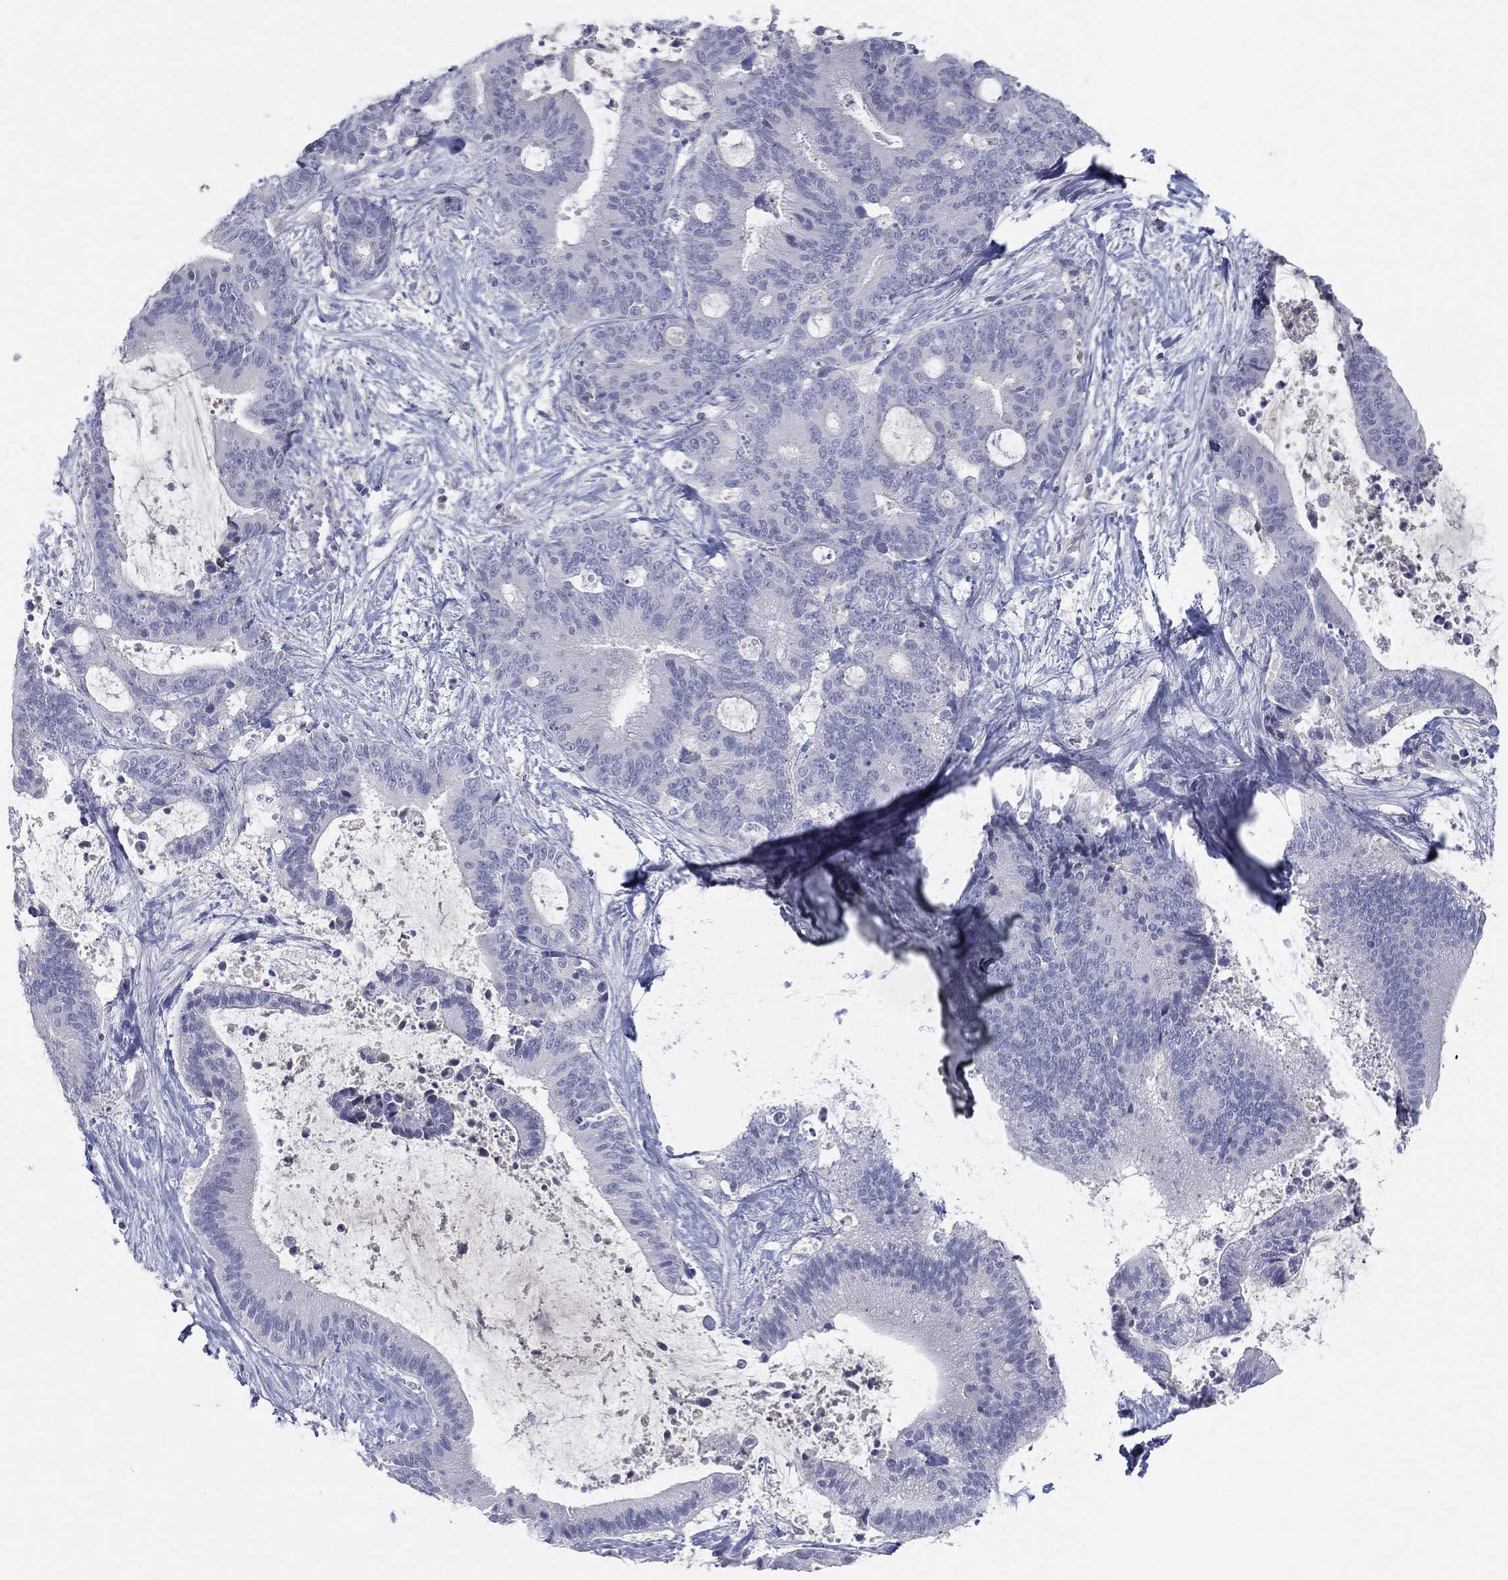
{"staining": {"intensity": "negative", "quantity": "none", "location": "none"}, "tissue": "liver cancer", "cell_type": "Tumor cells", "image_type": "cancer", "snomed": [{"axis": "morphology", "description": "Cholangiocarcinoma"}, {"axis": "topography", "description": "Liver"}], "caption": "This is an IHC photomicrograph of human liver cancer (cholangiocarcinoma). There is no positivity in tumor cells.", "gene": "CPT1B", "patient": {"sex": "female", "age": 73}}